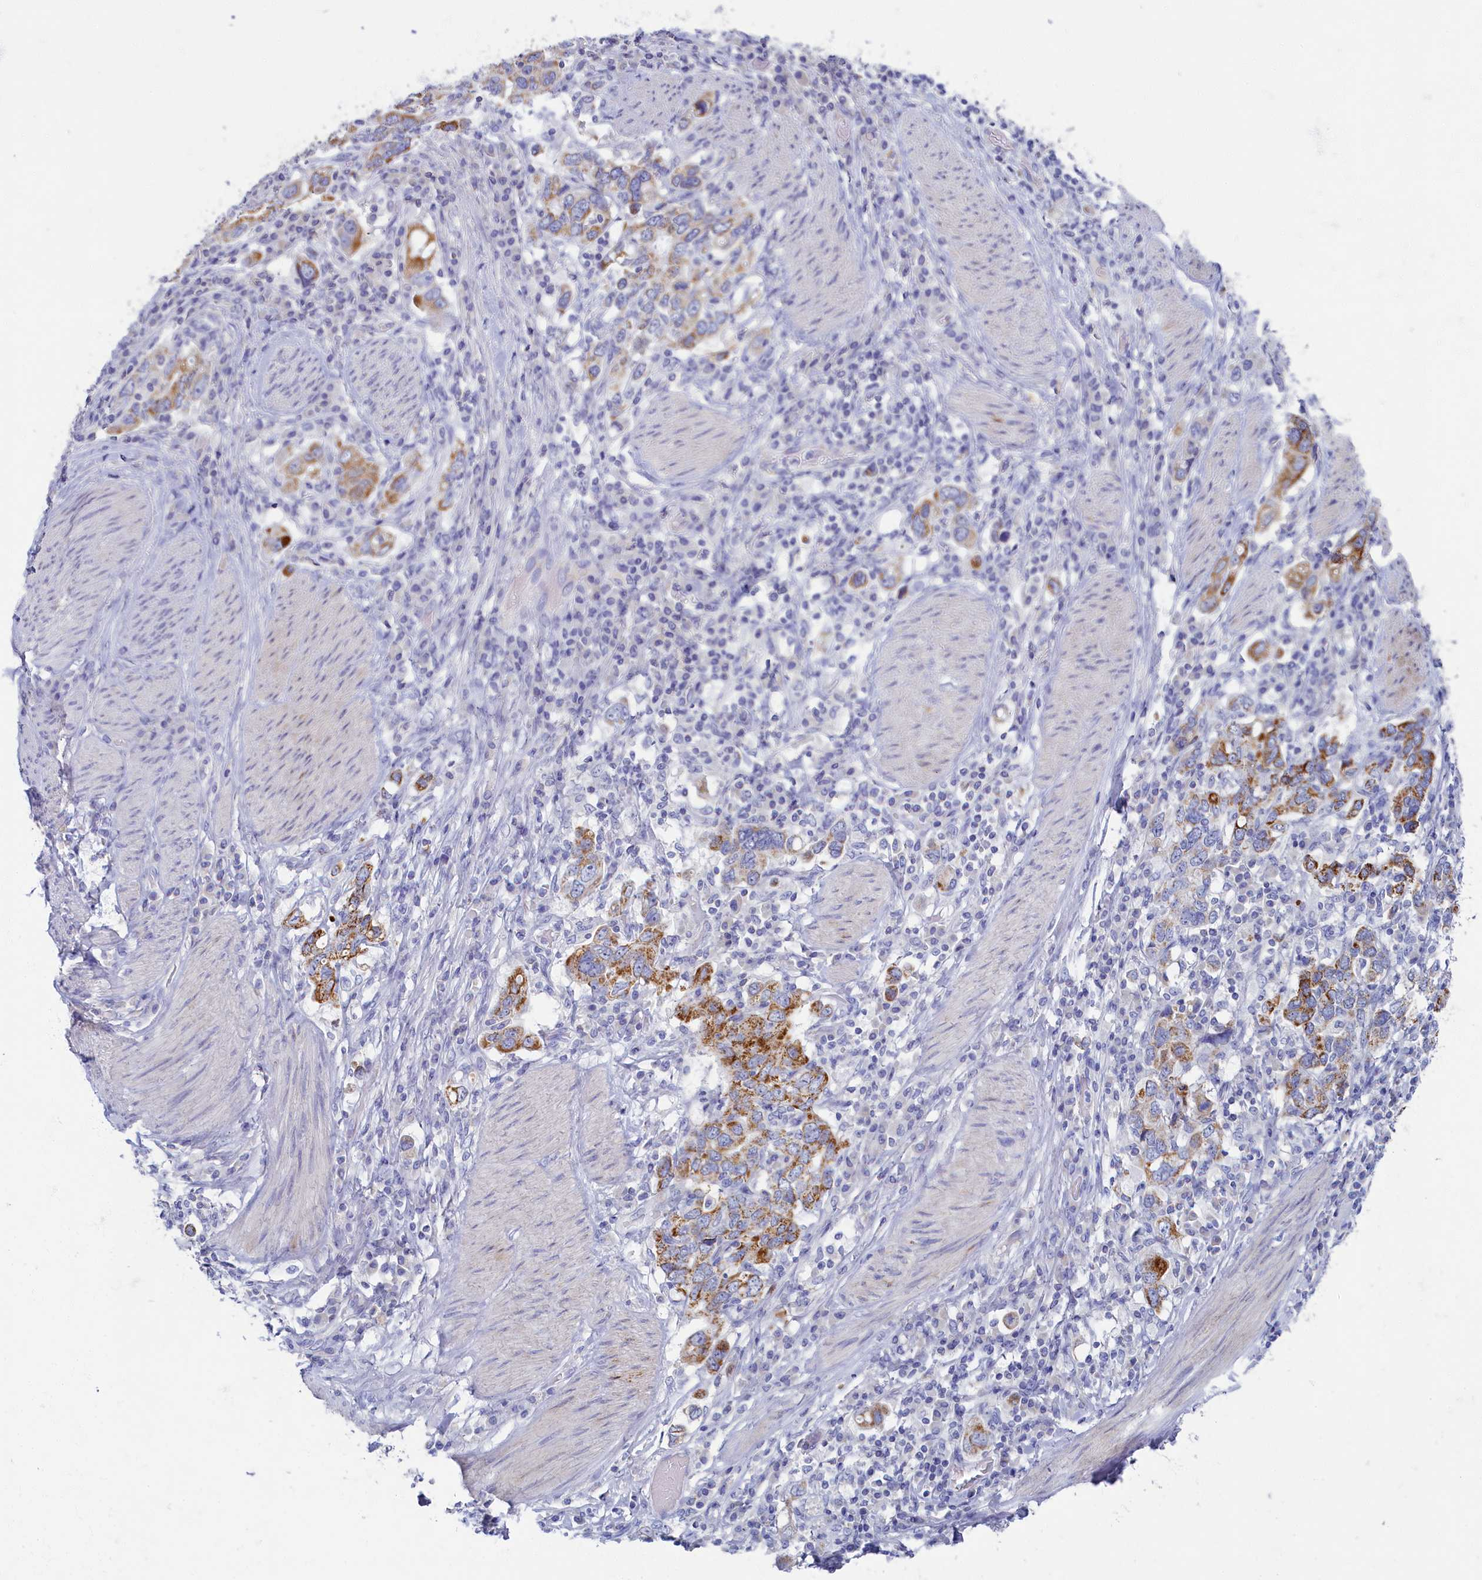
{"staining": {"intensity": "moderate", "quantity": ">75%", "location": "cytoplasmic/membranous"}, "tissue": "stomach cancer", "cell_type": "Tumor cells", "image_type": "cancer", "snomed": [{"axis": "morphology", "description": "Adenocarcinoma, NOS"}, {"axis": "topography", "description": "Stomach, upper"}], "caption": "This image reveals immunohistochemistry staining of adenocarcinoma (stomach), with medium moderate cytoplasmic/membranous positivity in about >75% of tumor cells.", "gene": "OCIAD2", "patient": {"sex": "male", "age": 62}}